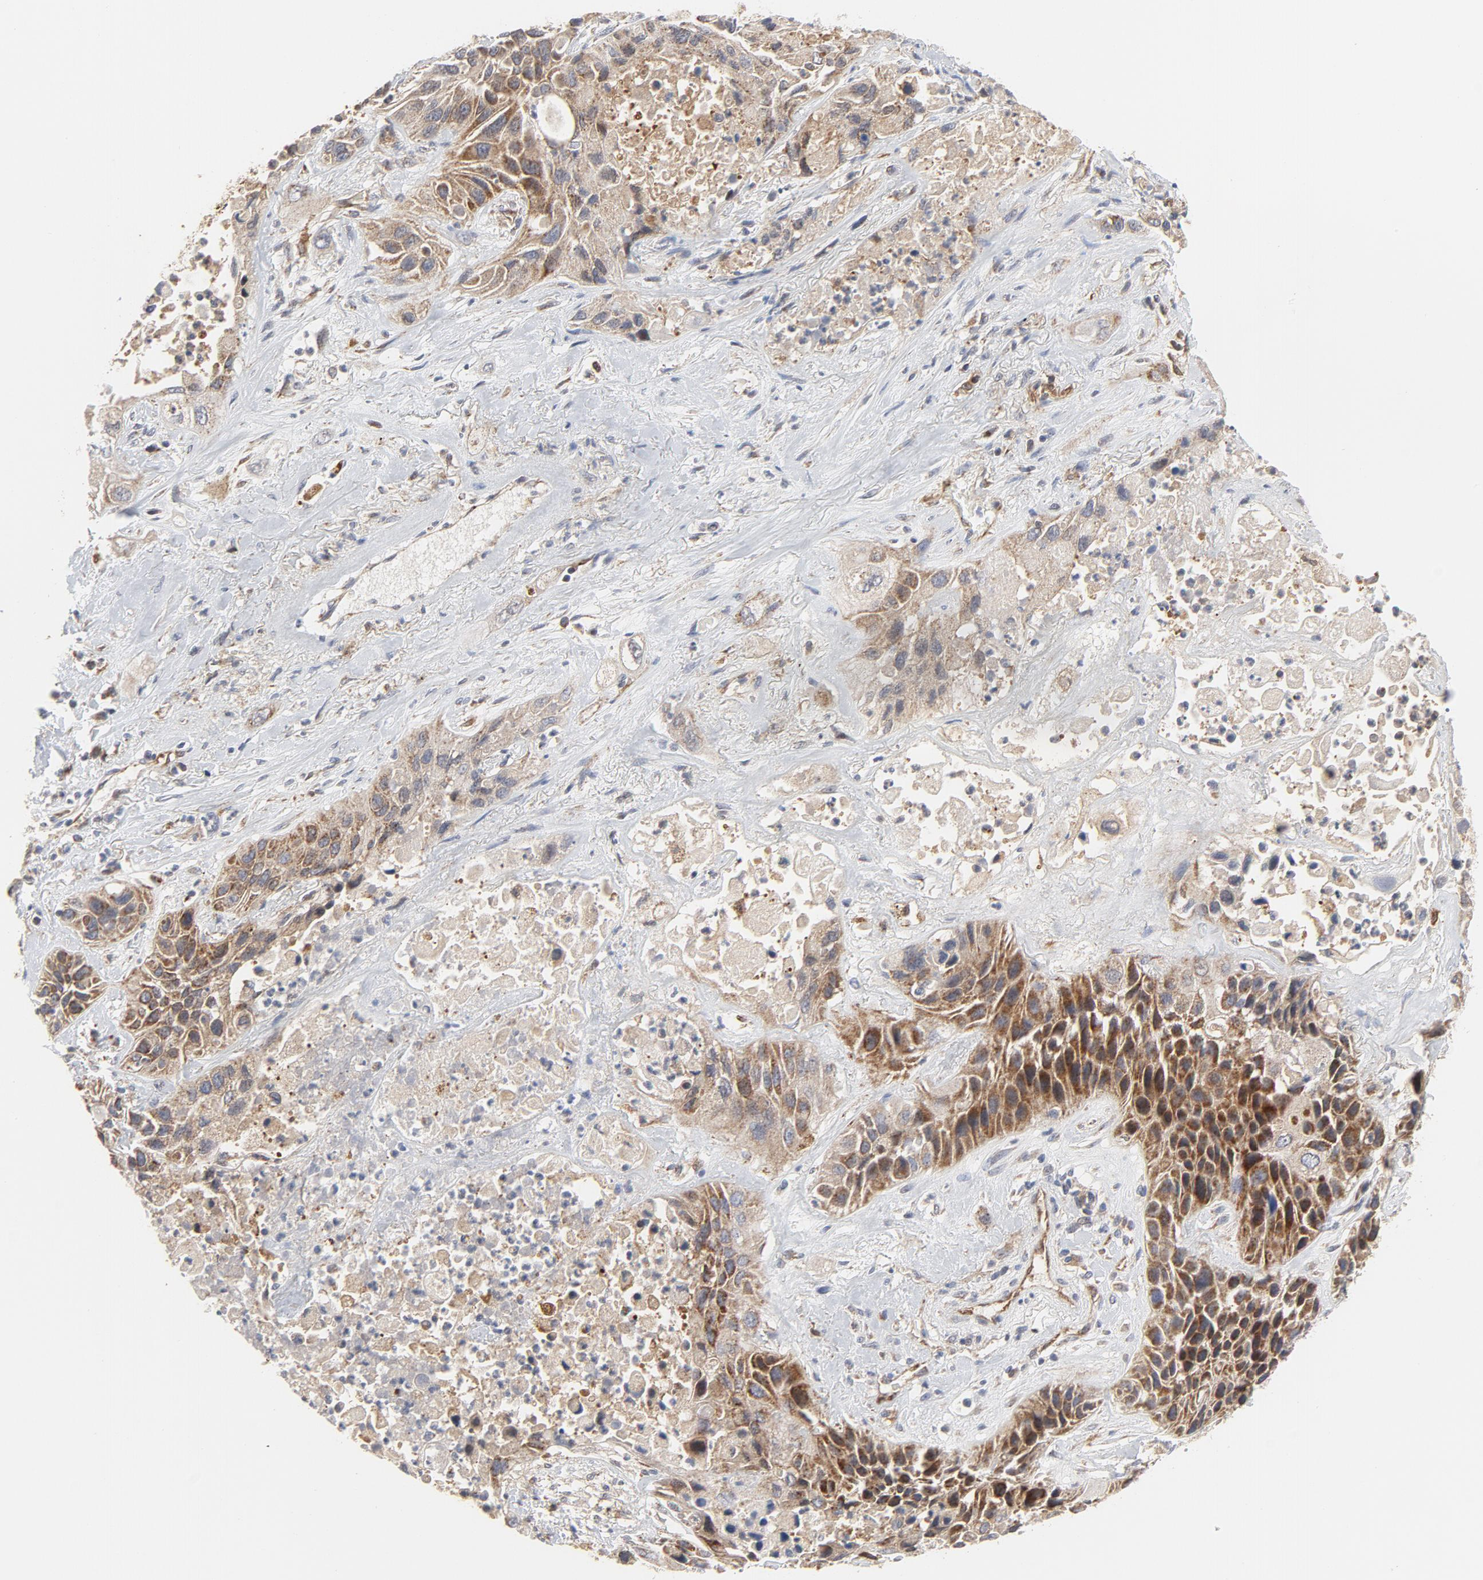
{"staining": {"intensity": "strong", "quantity": ">75%", "location": "cytoplasmic/membranous"}, "tissue": "lung cancer", "cell_type": "Tumor cells", "image_type": "cancer", "snomed": [{"axis": "morphology", "description": "Squamous cell carcinoma, NOS"}, {"axis": "topography", "description": "Lung"}], "caption": "Approximately >75% of tumor cells in human lung cancer demonstrate strong cytoplasmic/membranous protein staining as visualized by brown immunohistochemical staining.", "gene": "RAPGEF4", "patient": {"sex": "female", "age": 76}}